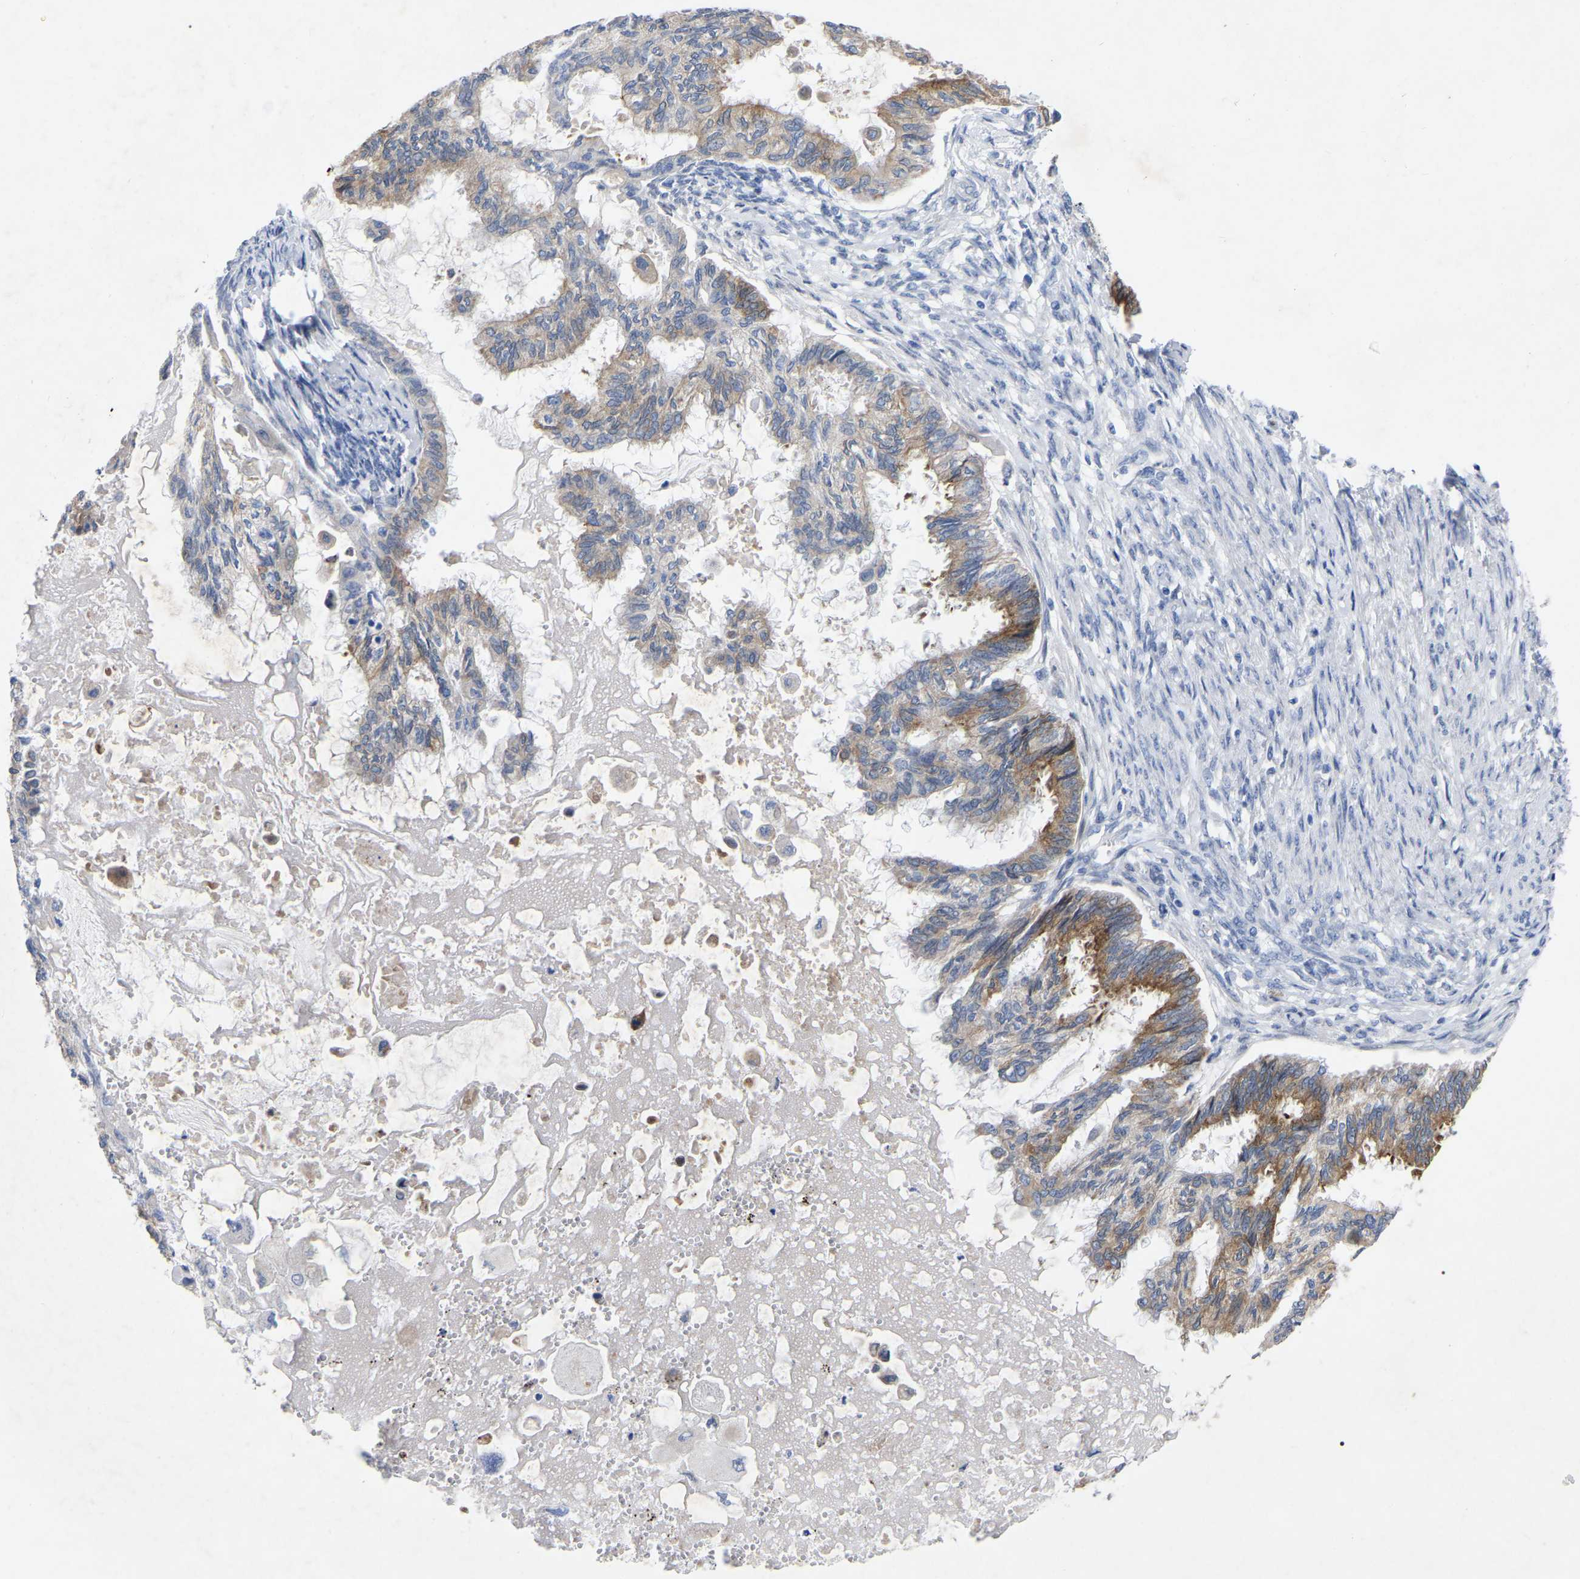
{"staining": {"intensity": "moderate", "quantity": ">75%", "location": "cytoplasmic/membranous"}, "tissue": "cervical cancer", "cell_type": "Tumor cells", "image_type": "cancer", "snomed": [{"axis": "morphology", "description": "Normal tissue, NOS"}, {"axis": "morphology", "description": "Adenocarcinoma, NOS"}, {"axis": "topography", "description": "Cervix"}, {"axis": "topography", "description": "Endometrium"}], "caption": "Tumor cells display medium levels of moderate cytoplasmic/membranous staining in about >75% of cells in cervical cancer (adenocarcinoma). (brown staining indicates protein expression, while blue staining denotes nuclei).", "gene": "STRIP2", "patient": {"sex": "female", "age": 86}}